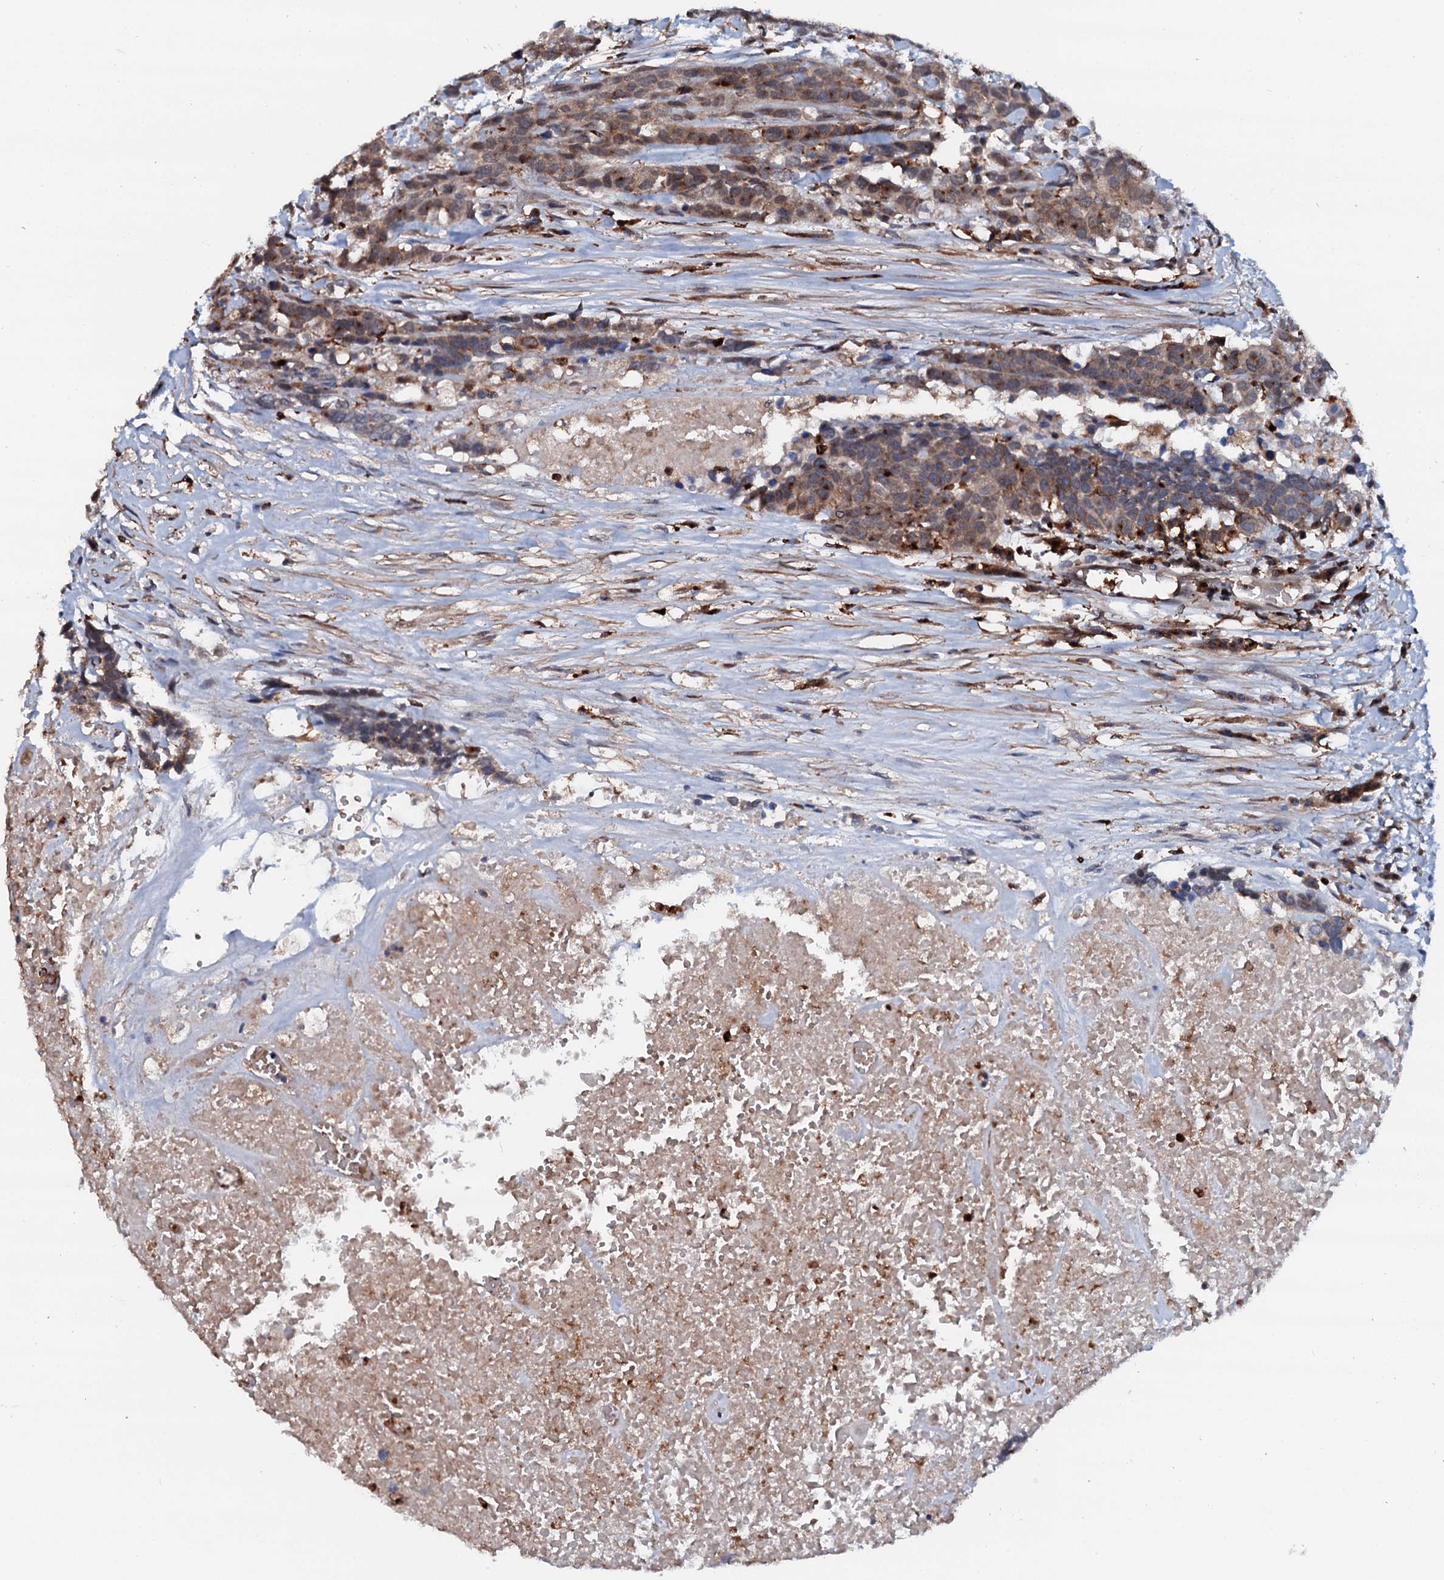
{"staining": {"intensity": "moderate", "quantity": ">75%", "location": "cytoplasmic/membranous"}, "tissue": "head and neck cancer", "cell_type": "Tumor cells", "image_type": "cancer", "snomed": [{"axis": "morphology", "description": "Squamous cell carcinoma, NOS"}, {"axis": "topography", "description": "Head-Neck"}], "caption": "A medium amount of moderate cytoplasmic/membranous positivity is identified in approximately >75% of tumor cells in head and neck cancer tissue.", "gene": "VAMP8", "patient": {"sex": "male", "age": 66}}